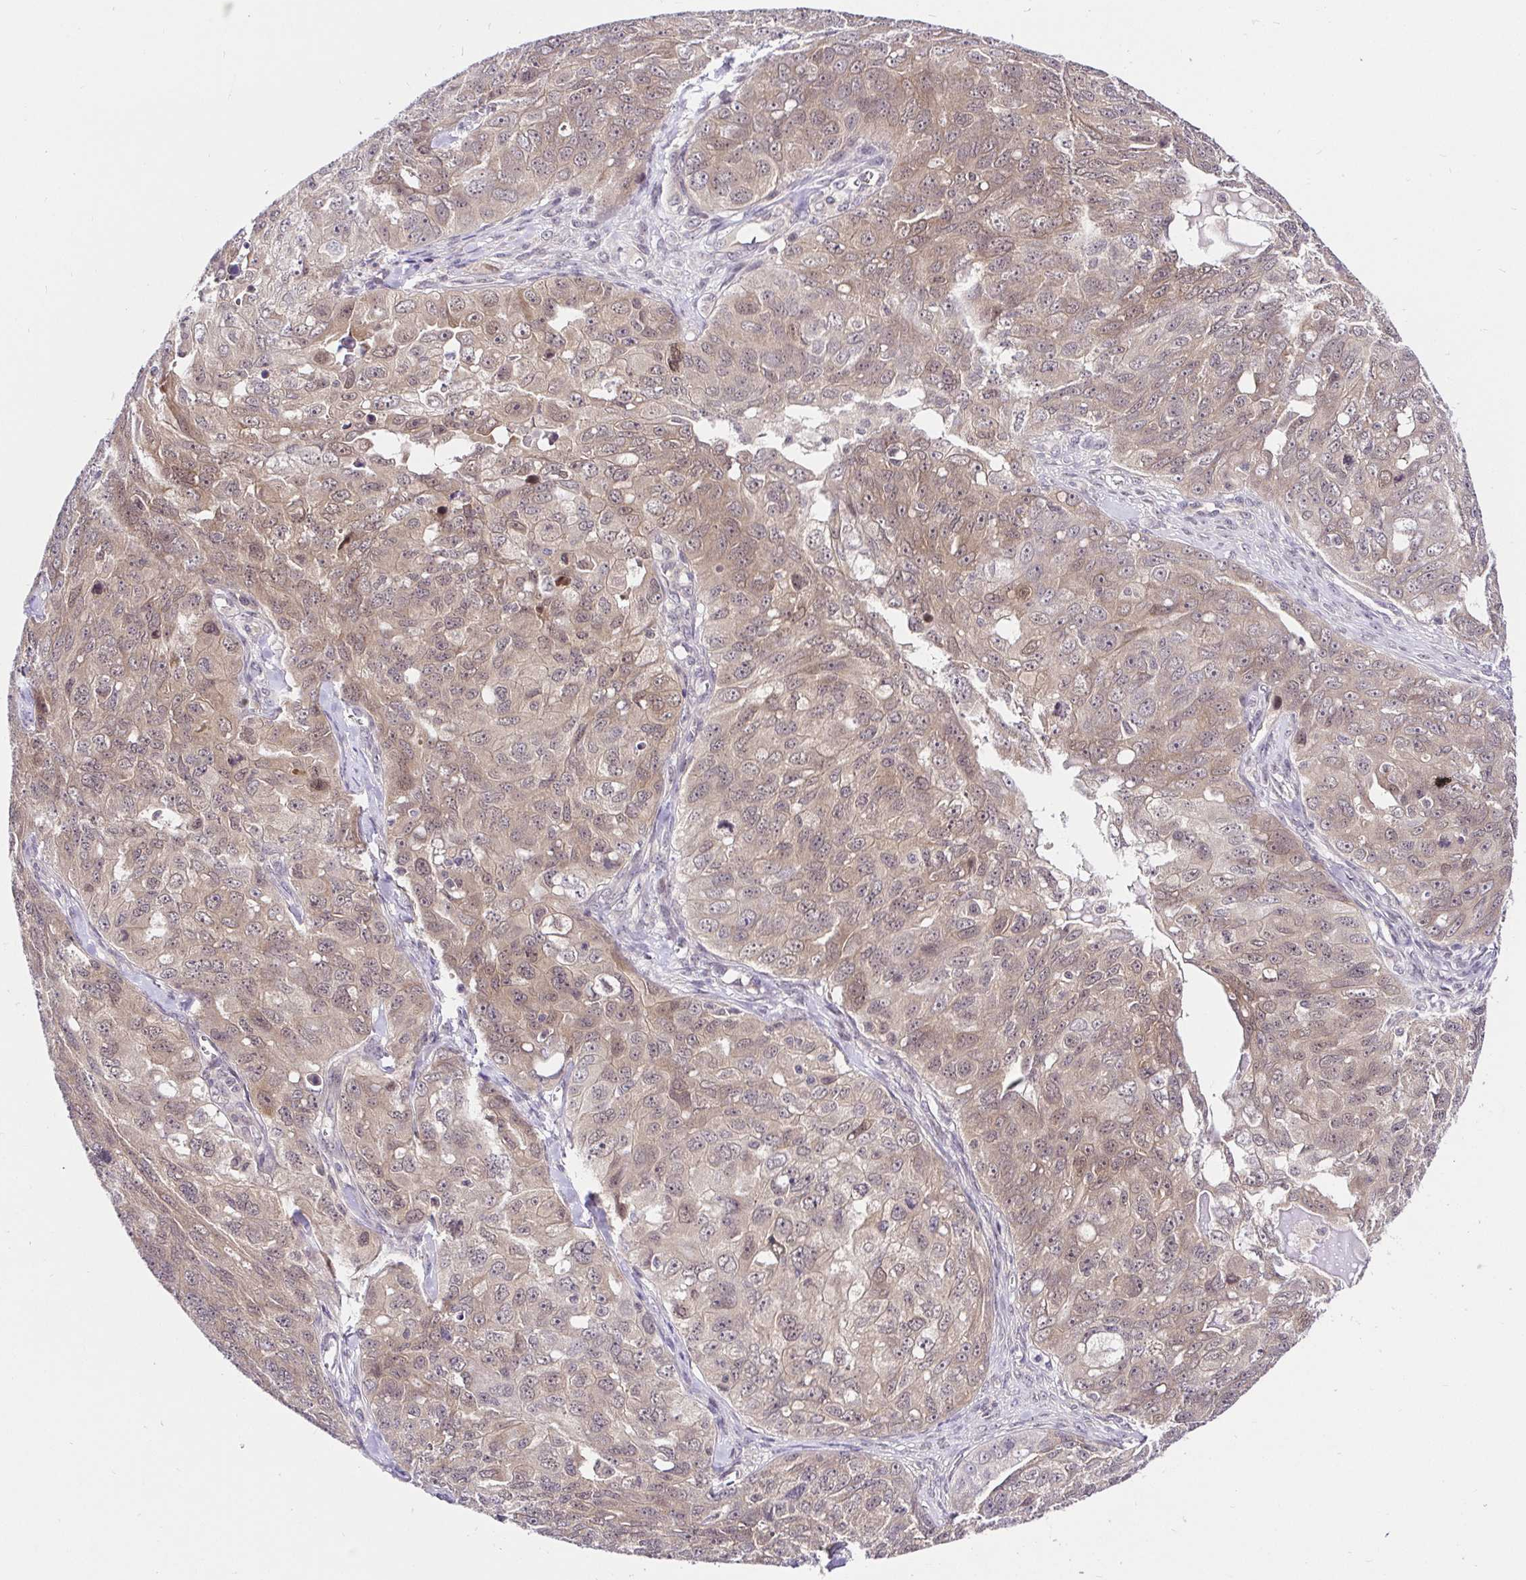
{"staining": {"intensity": "weak", "quantity": ">75%", "location": "cytoplasmic/membranous"}, "tissue": "ovarian cancer", "cell_type": "Tumor cells", "image_type": "cancer", "snomed": [{"axis": "morphology", "description": "Carcinoma, endometroid"}, {"axis": "topography", "description": "Ovary"}], "caption": "This micrograph demonstrates IHC staining of ovarian cancer (endometroid carcinoma), with low weak cytoplasmic/membranous staining in approximately >75% of tumor cells.", "gene": "UBE2M", "patient": {"sex": "female", "age": 70}}